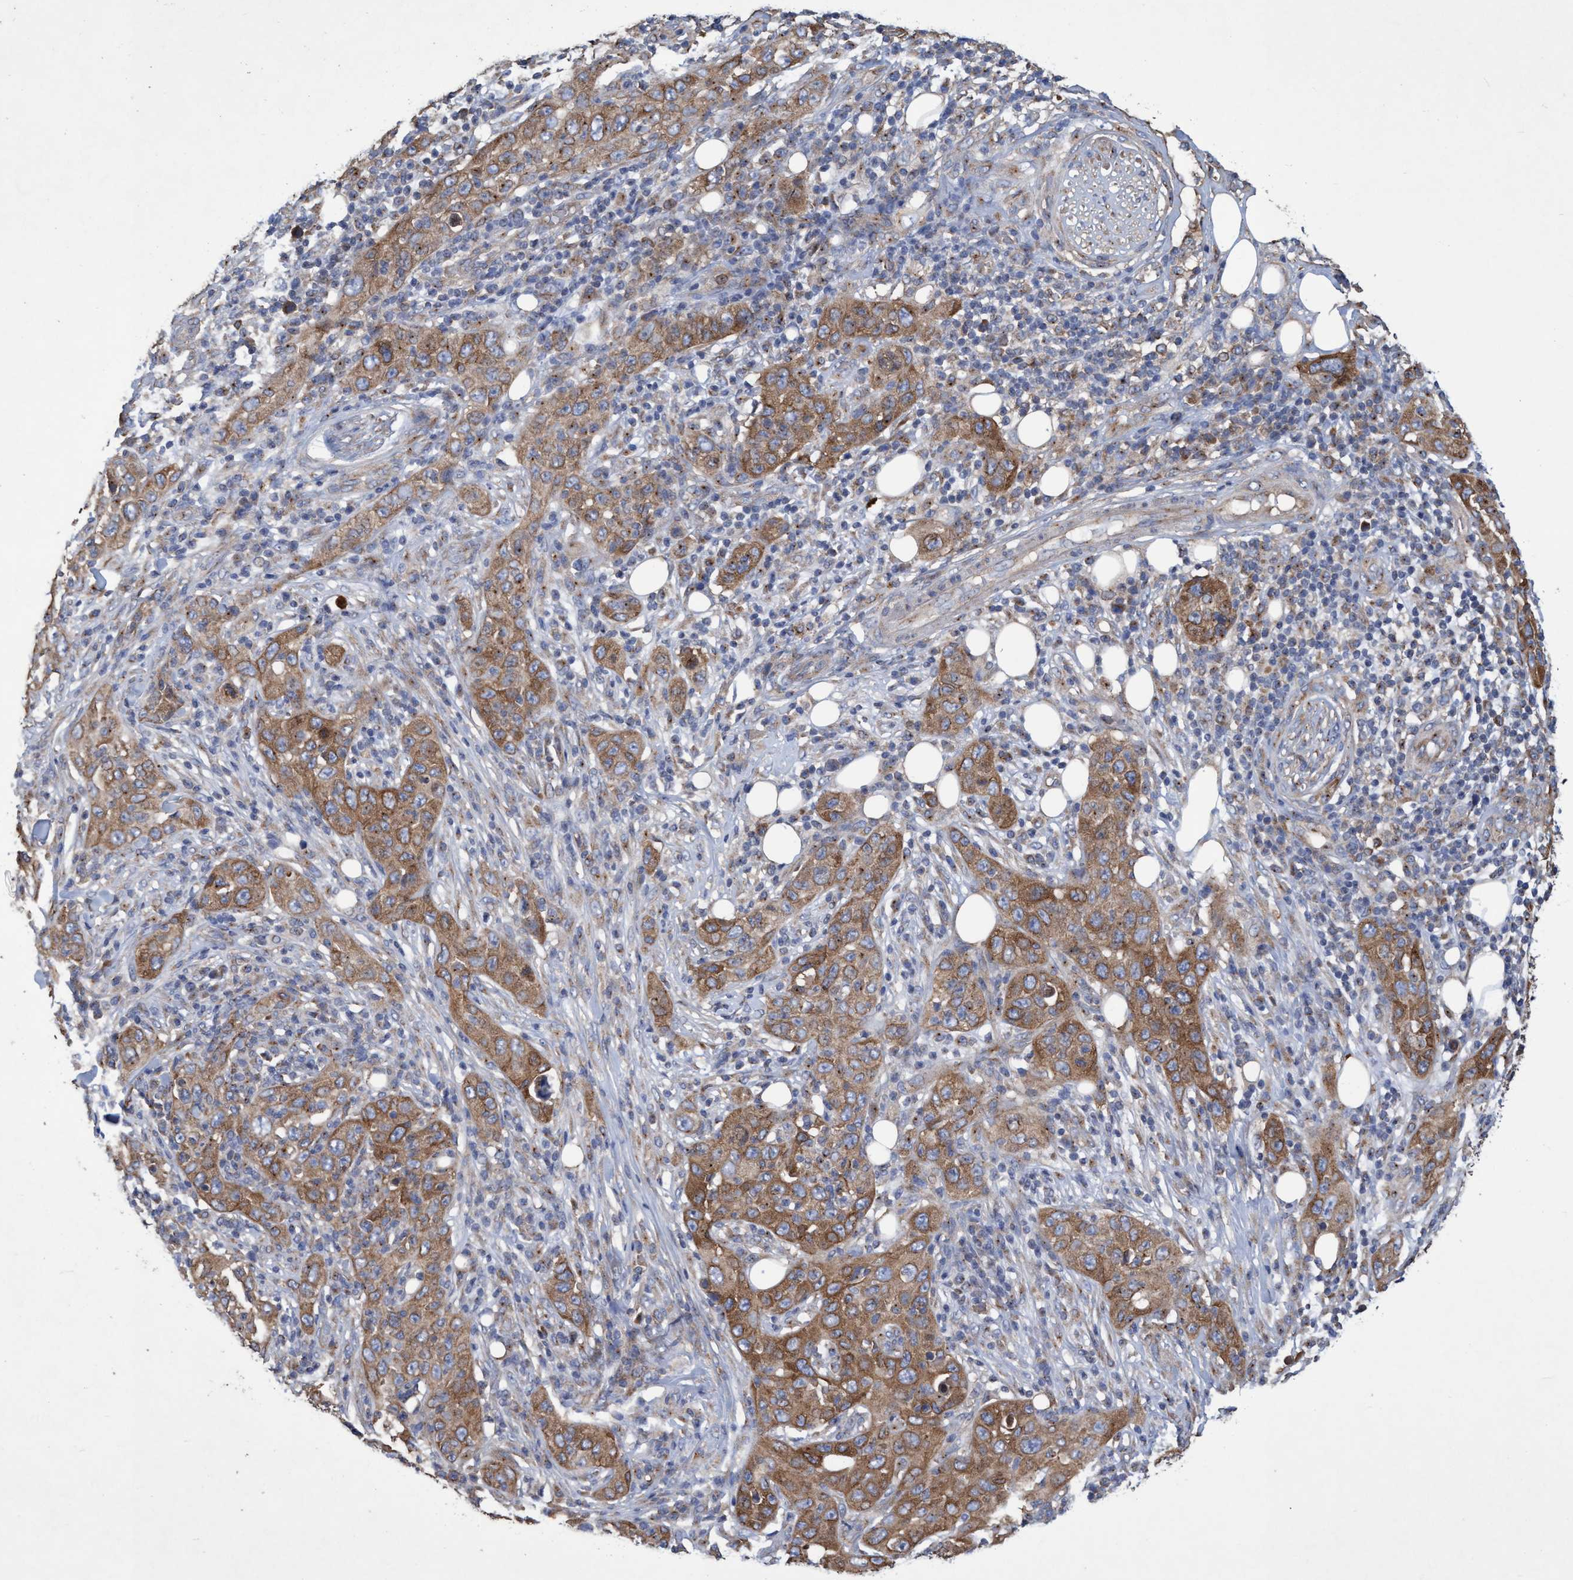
{"staining": {"intensity": "moderate", "quantity": ">75%", "location": "cytoplasmic/membranous"}, "tissue": "skin cancer", "cell_type": "Tumor cells", "image_type": "cancer", "snomed": [{"axis": "morphology", "description": "Squamous cell carcinoma, NOS"}, {"axis": "topography", "description": "Skin"}], "caption": "DAB immunohistochemical staining of skin squamous cell carcinoma exhibits moderate cytoplasmic/membranous protein positivity in about >75% of tumor cells. (IHC, brightfield microscopy, high magnification).", "gene": "BICD2", "patient": {"sex": "female", "age": 88}}